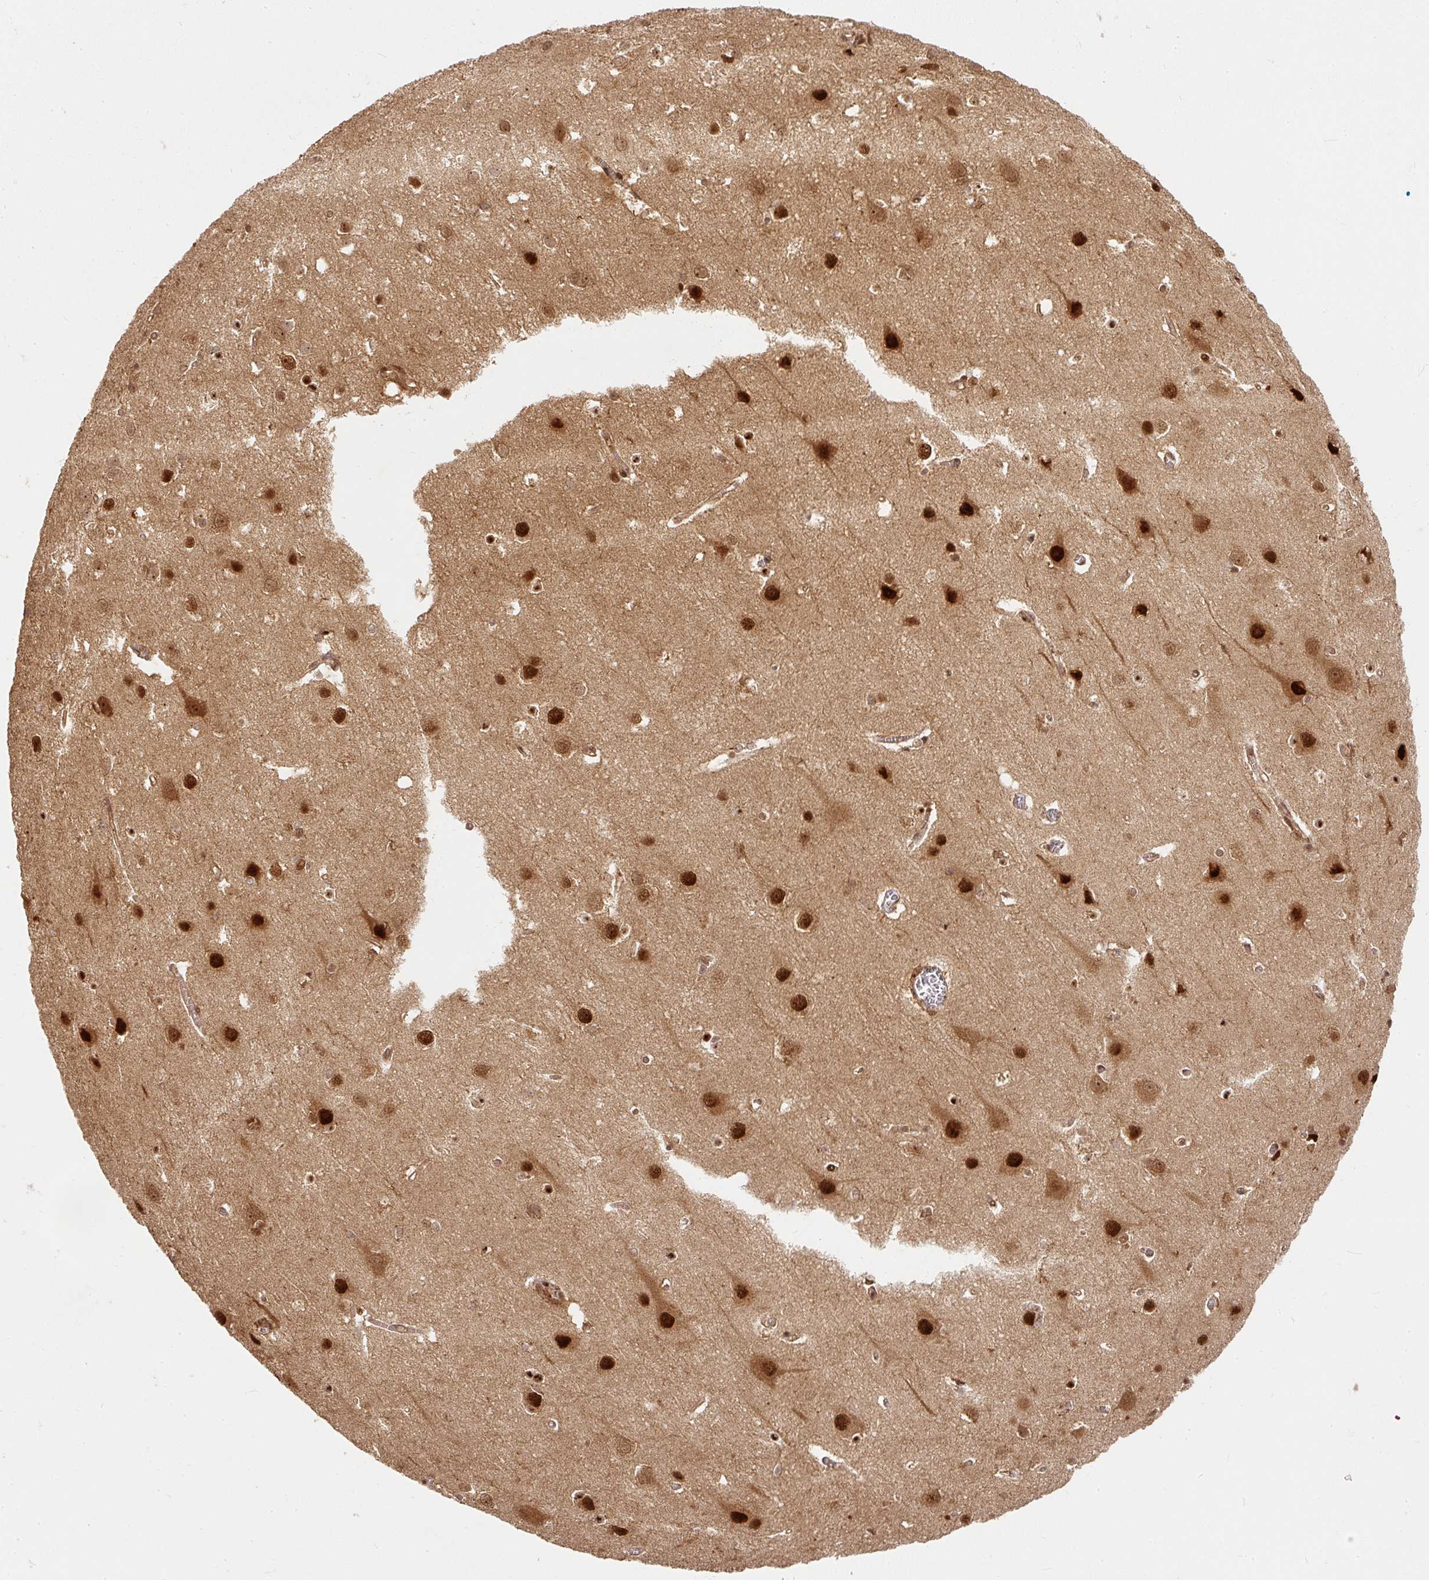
{"staining": {"intensity": "moderate", "quantity": ">75%", "location": "cytoplasmic/membranous,nuclear"}, "tissue": "cerebral cortex", "cell_type": "Endothelial cells", "image_type": "normal", "snomed": [{"axis": "morphology", "description": "Normal tissue, NOS"}, {"axis": "topography", "description": "Cerebral cortex"}], "caption": "The histopathology image shows a brown stain indicating the presence of a protein in the cytoplasmic/membranous,nuclear of endothelial cells in cerebral cortex.", "gene": "PSMD1", "patient": {"sex": "male", "age": 37}}